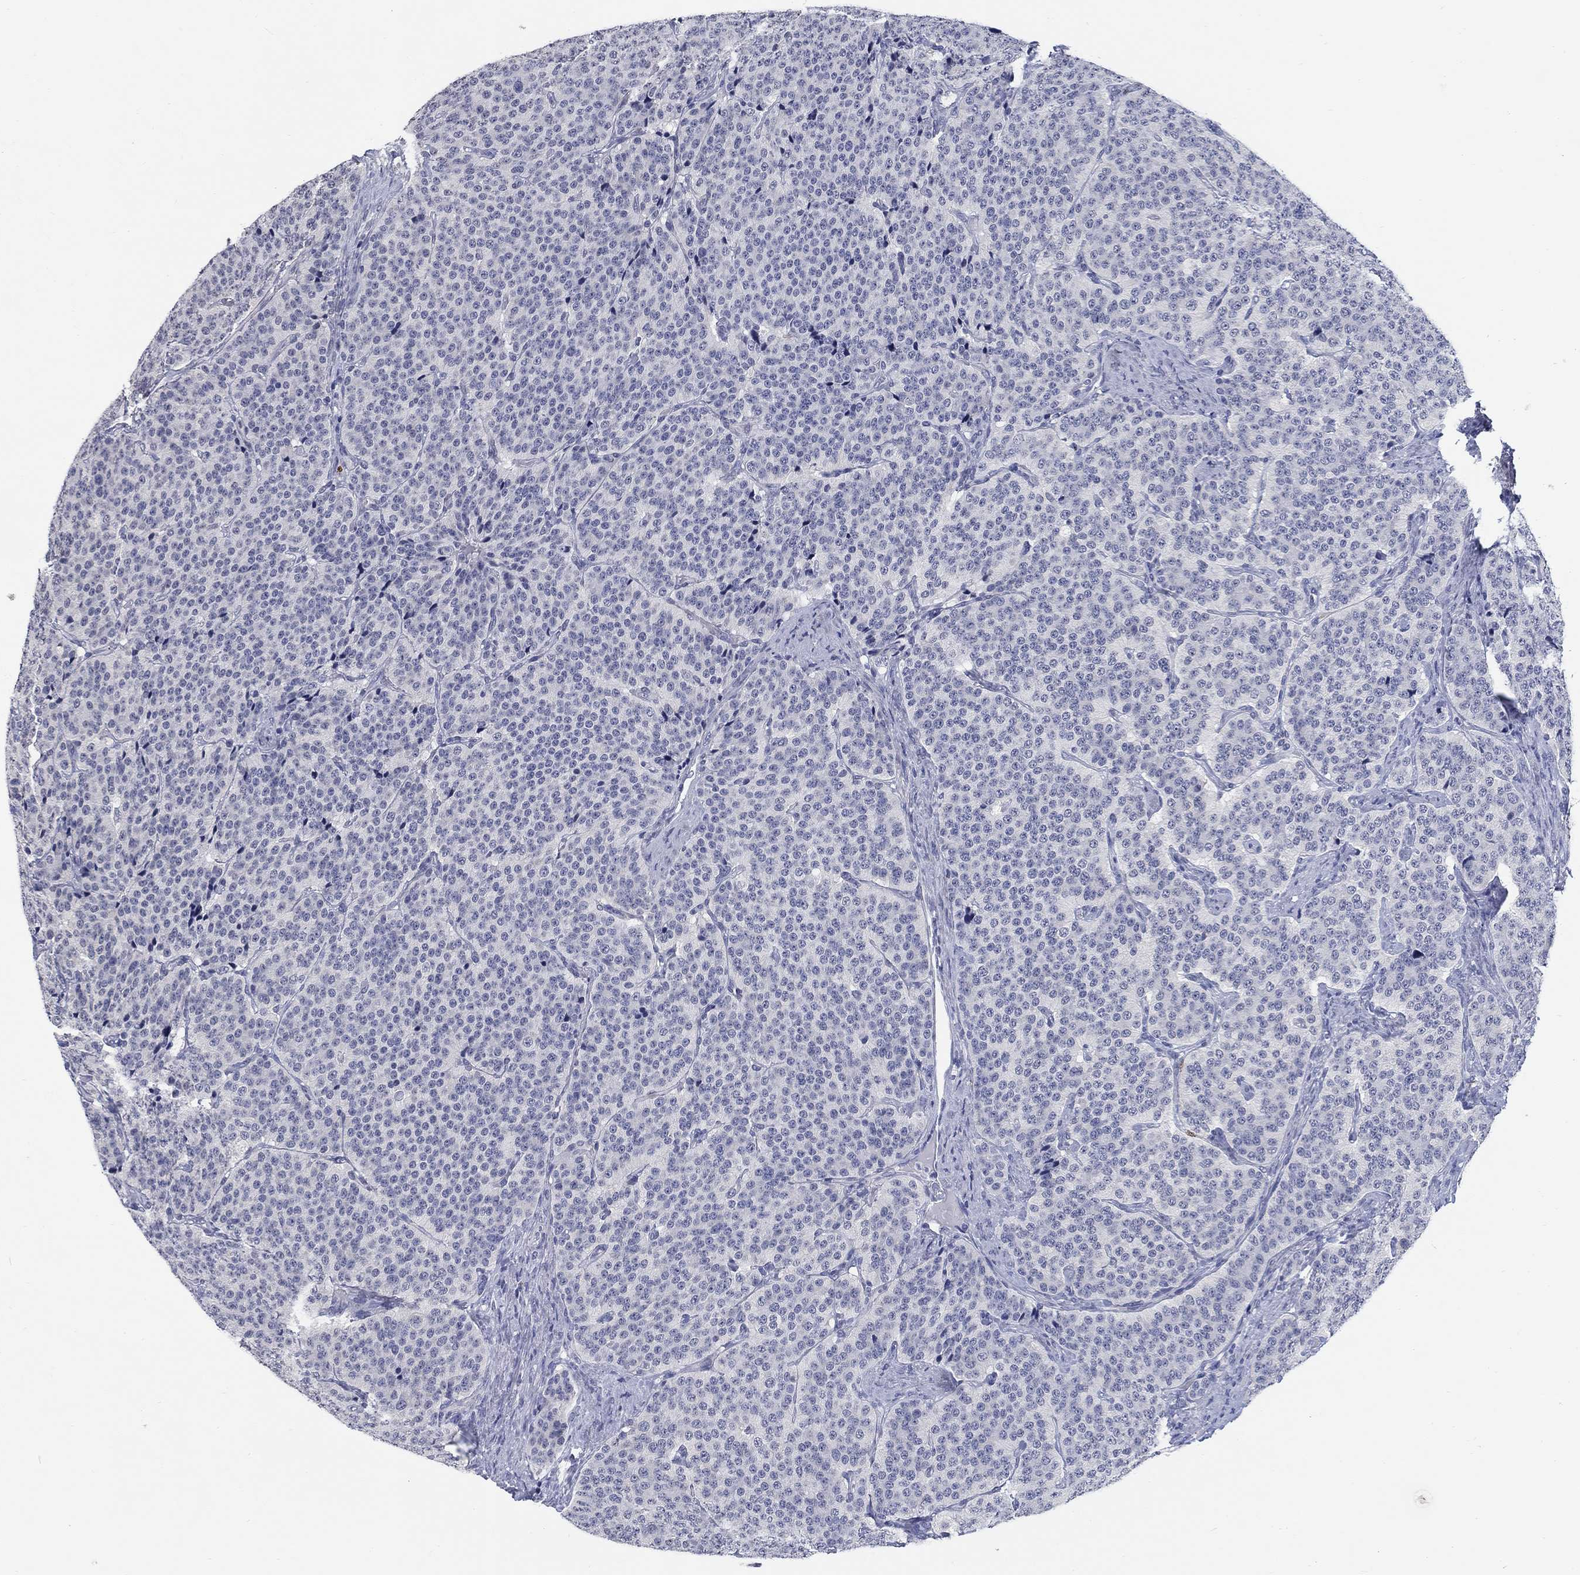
{"staining": {"intensity": "negative", "quantity": "none", "location": "none"}, "tissue": "carcinoid", "cell_type": "Tumor cells", "image_type": "cancer", "snomed": [{"axis": "morphology", "description": "Carcinoid, malignant, NOS"}, {"axis": "topography", "description": "Small intestine"}], "caption": "IHC of human carcinoid shows no staining in tumor cells.", "gene": "OTUB2", "patient": {"sex": "female", "age": 58}}